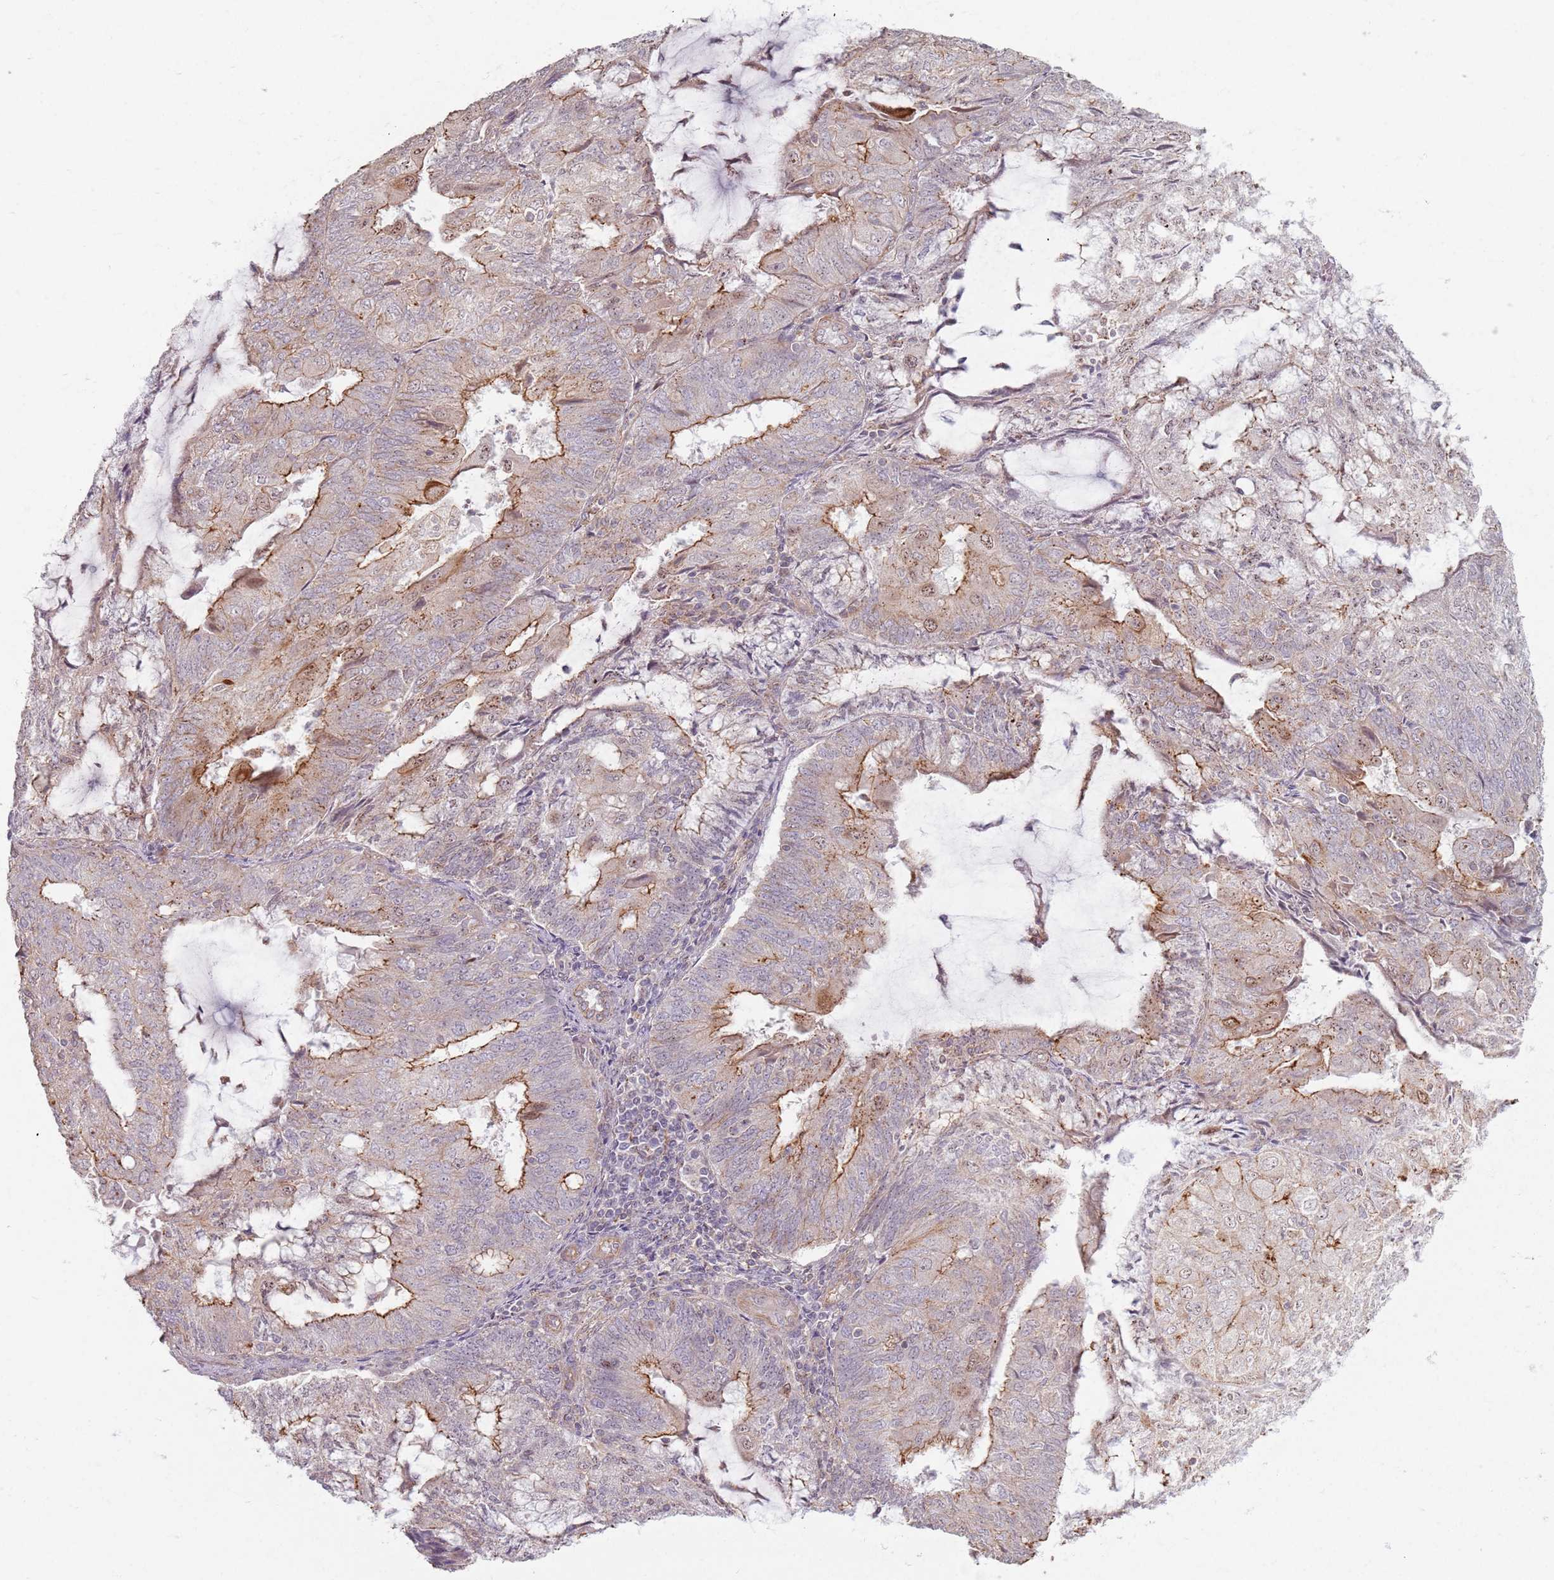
{"staining": {"intensity": "moderate", "quantity": "25%-75%", "location": "cytoplasmic/membranous"}, "tissue": "endometrial cancer", "cell_type": "Tumor cells", "image_type": "cancer", "snomed": [{"axis": "morphology", "description": "Adenocarcinoma, NOS"}, {"axis": "topography", "description": "Endometrium"}], "caption": "Human adenocarcinoma (endometrial) stained with a protein marker exhibits moderate staining in tumor cells.", "gene": "KCNA5", "patient": {"sex": "female", "age": 81}}